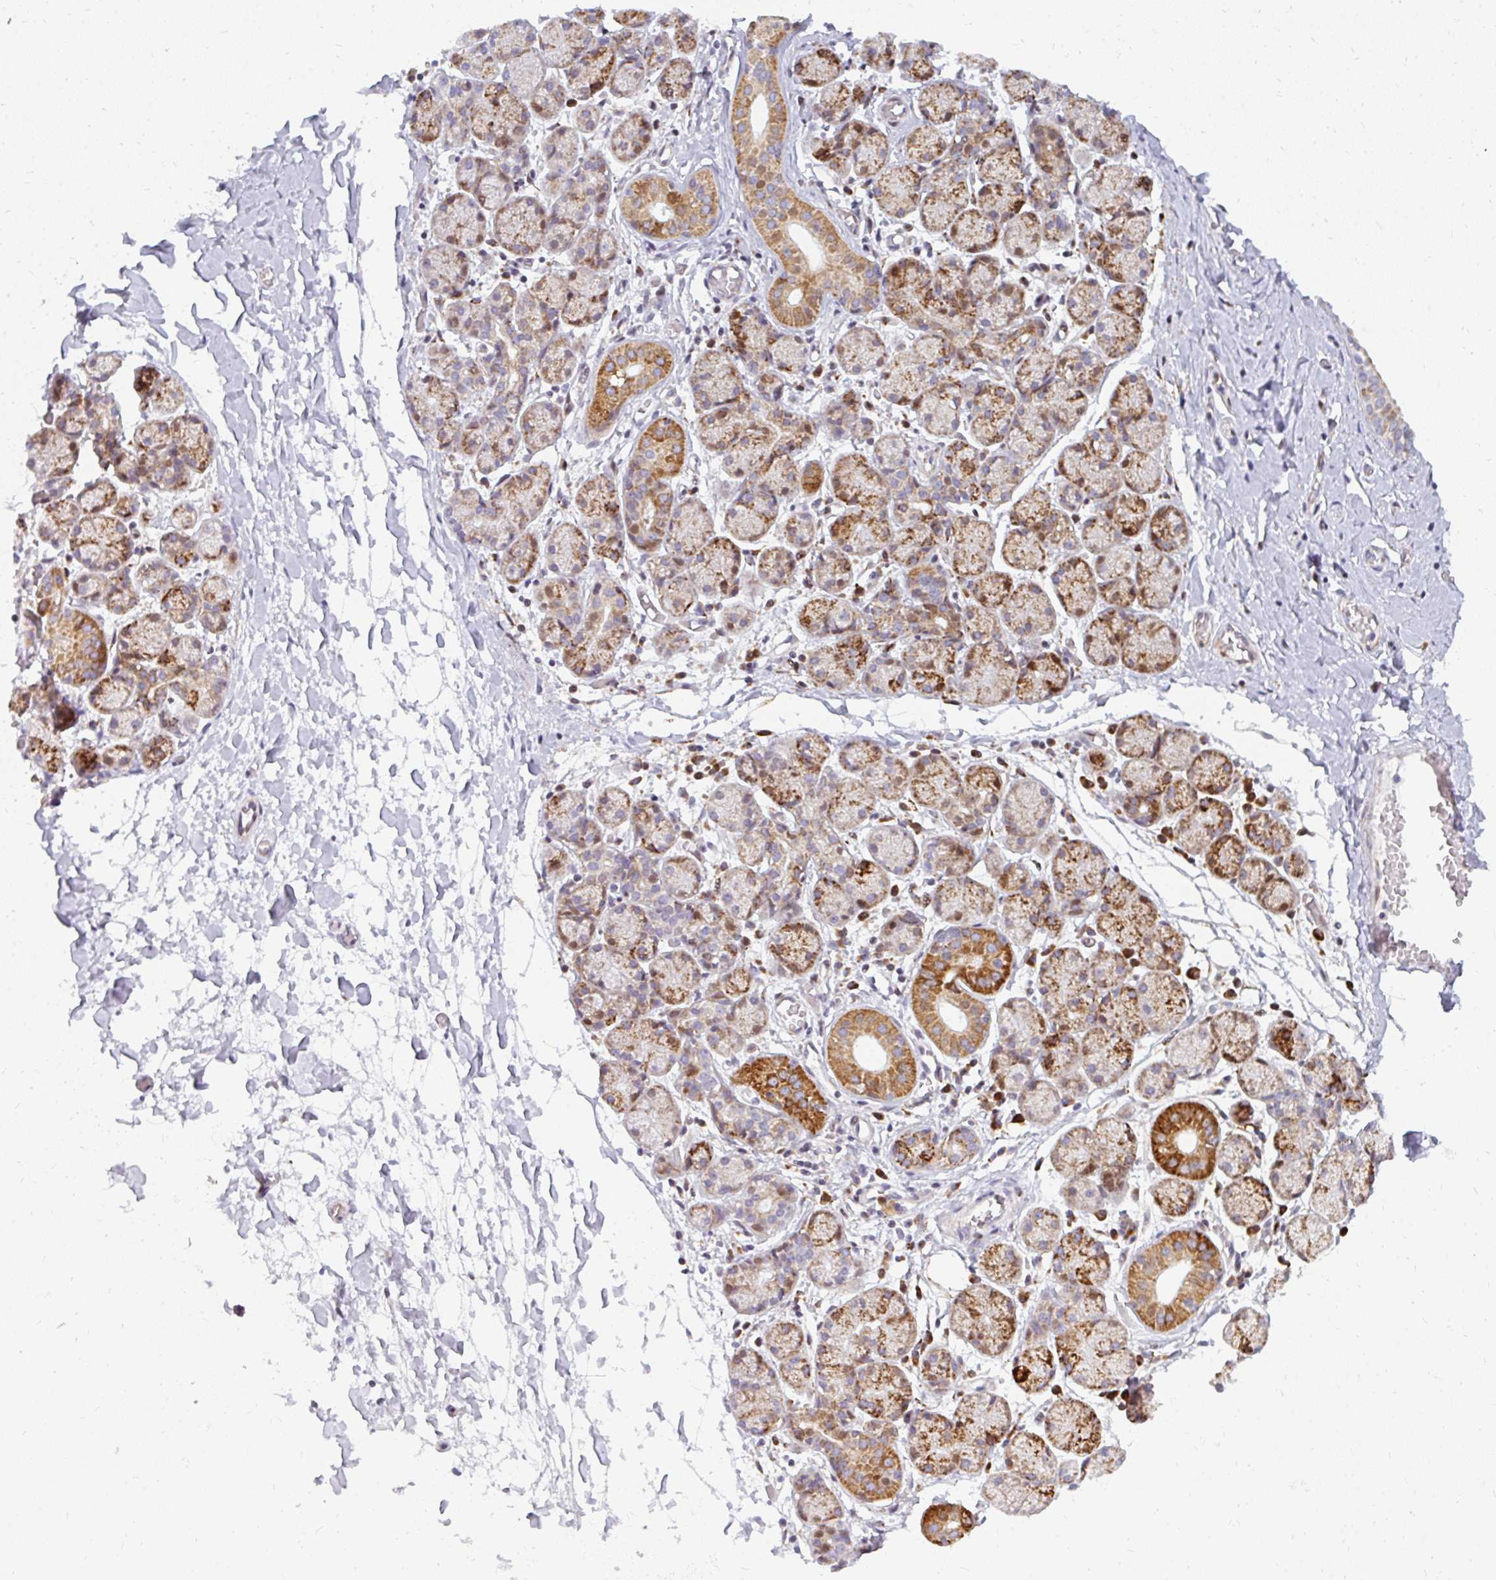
{"staining": {"intensity": "strong", "quantity": "25%-75%", "location": "cytoplasmic/membranous"}, "tissue": "salivary gland", "cell_type": "Glandular cells", "image_type": "normal", "snomed": [{"axis": "morphology", "description": "Normal tissue, NOS"}, {"axis": "topography", "description": "Salivary gland"}], "caption": "The micrograph displays immunohistochemical staining of benign salivary gland. There is strong cytoplasmic/membranous expression is identified in about 25%-75% of glandular cells. Using DAB (3,3'-diaminobenzidine) (brown) and hematoxylin (blue) stains, captured at high magnification using brightfield microscopy.", "gene": "PLA2G5", "patient": {"sex": "female", "age": 24}}